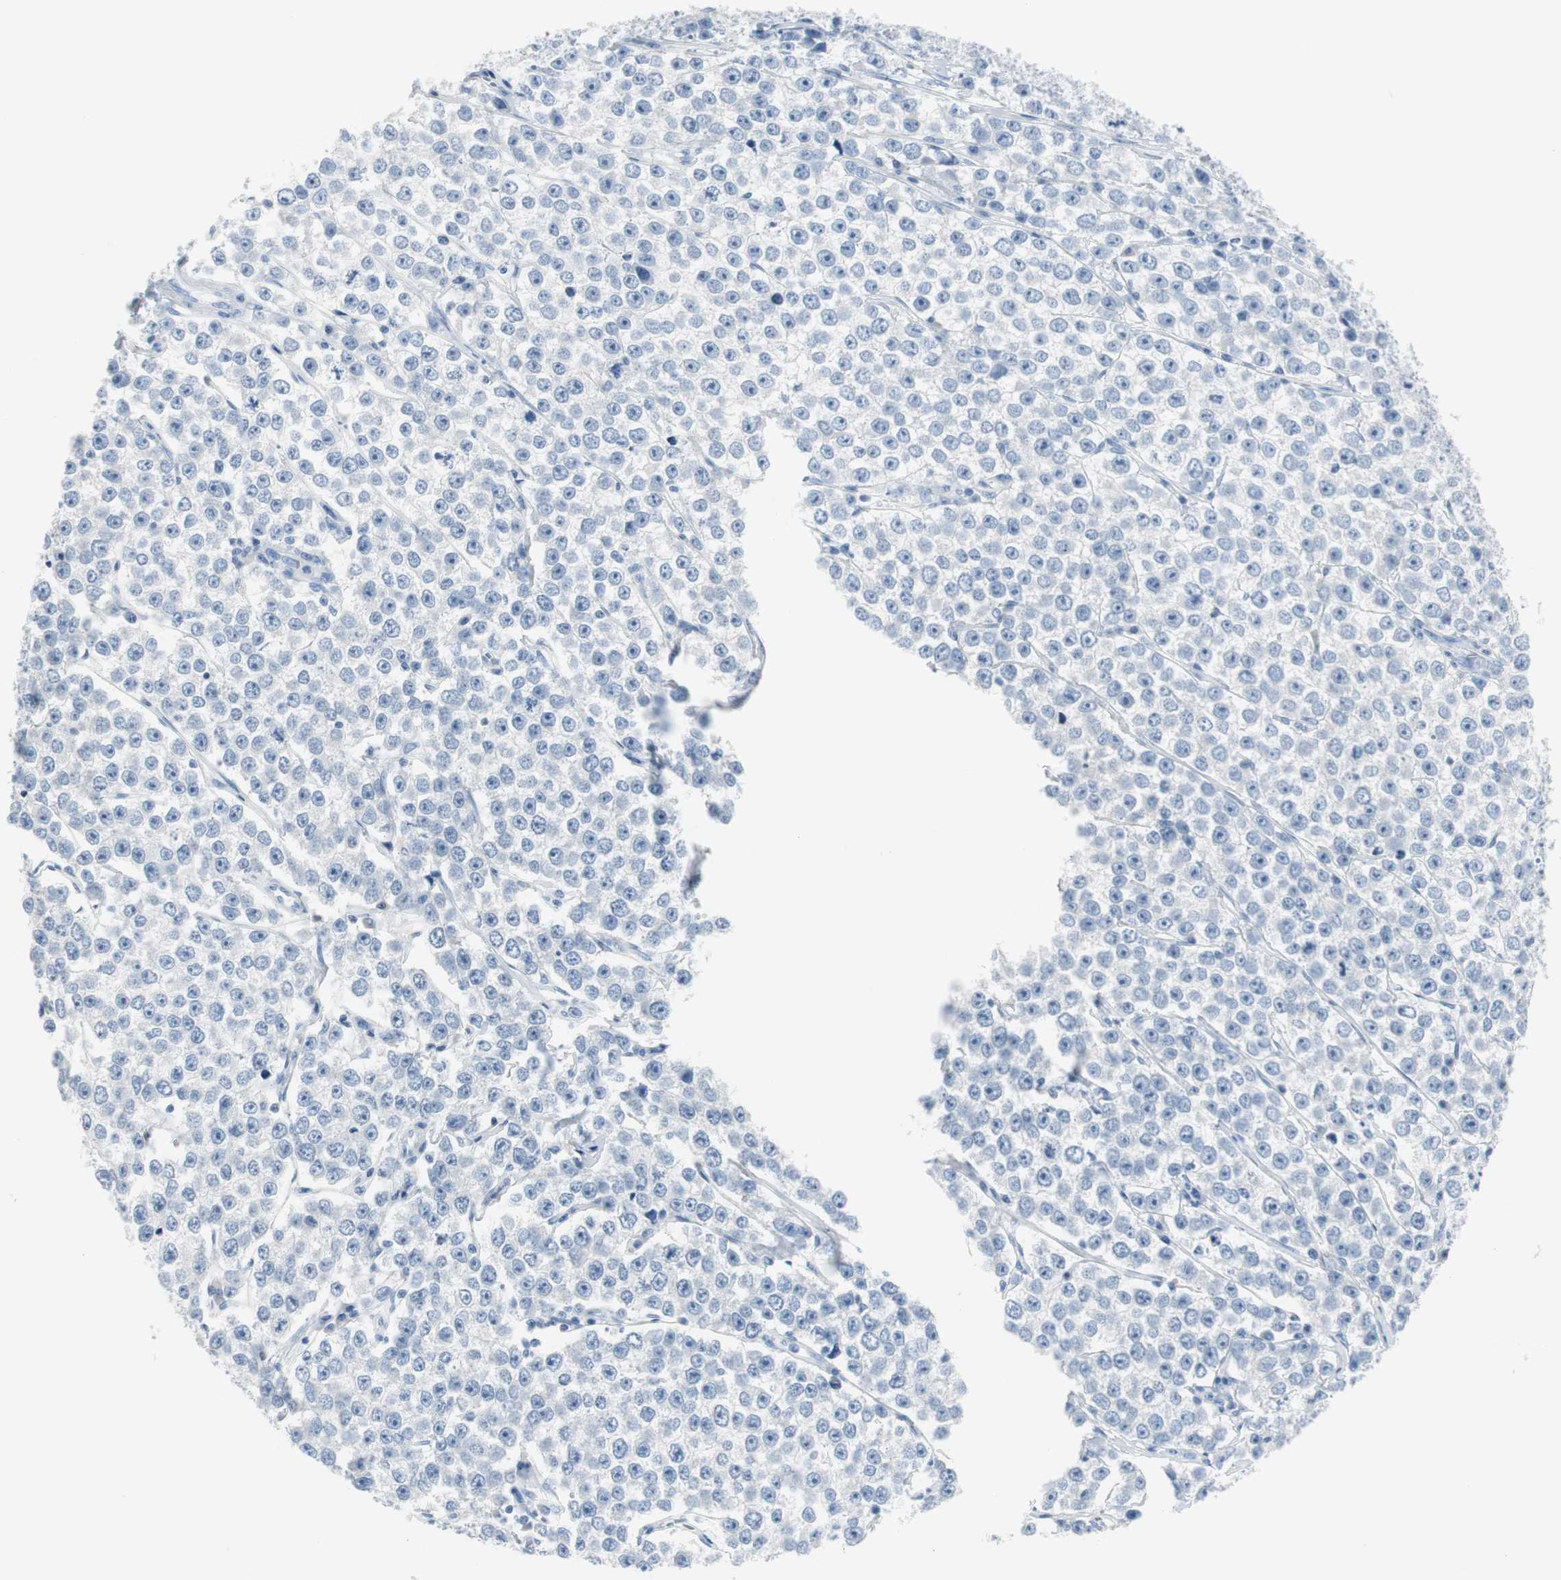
{"staining": {"intensity": "negative", "quantity": "none", "location": "none"}, "tissue": "testis cancer", "cell_type": "Tumor cells", "image_type": "cancer", "snomed": [{"axis": "morphology", "description": "Seminoma, NOS"}, {"axis": "morphology", "description": "Carcinoma, Embryonal, NOS"}, {"axis": "topography", "description": "Testis"}], "caption": "High power microscopy histopathology image of an immunohistochemistry (IHC) photomicrograph of testis cancer (embryonal carcinoma), revealing no significant positivity in tumor cells.", "gene": "S100A7", "patient": {"sex": "male", "age": 52}}